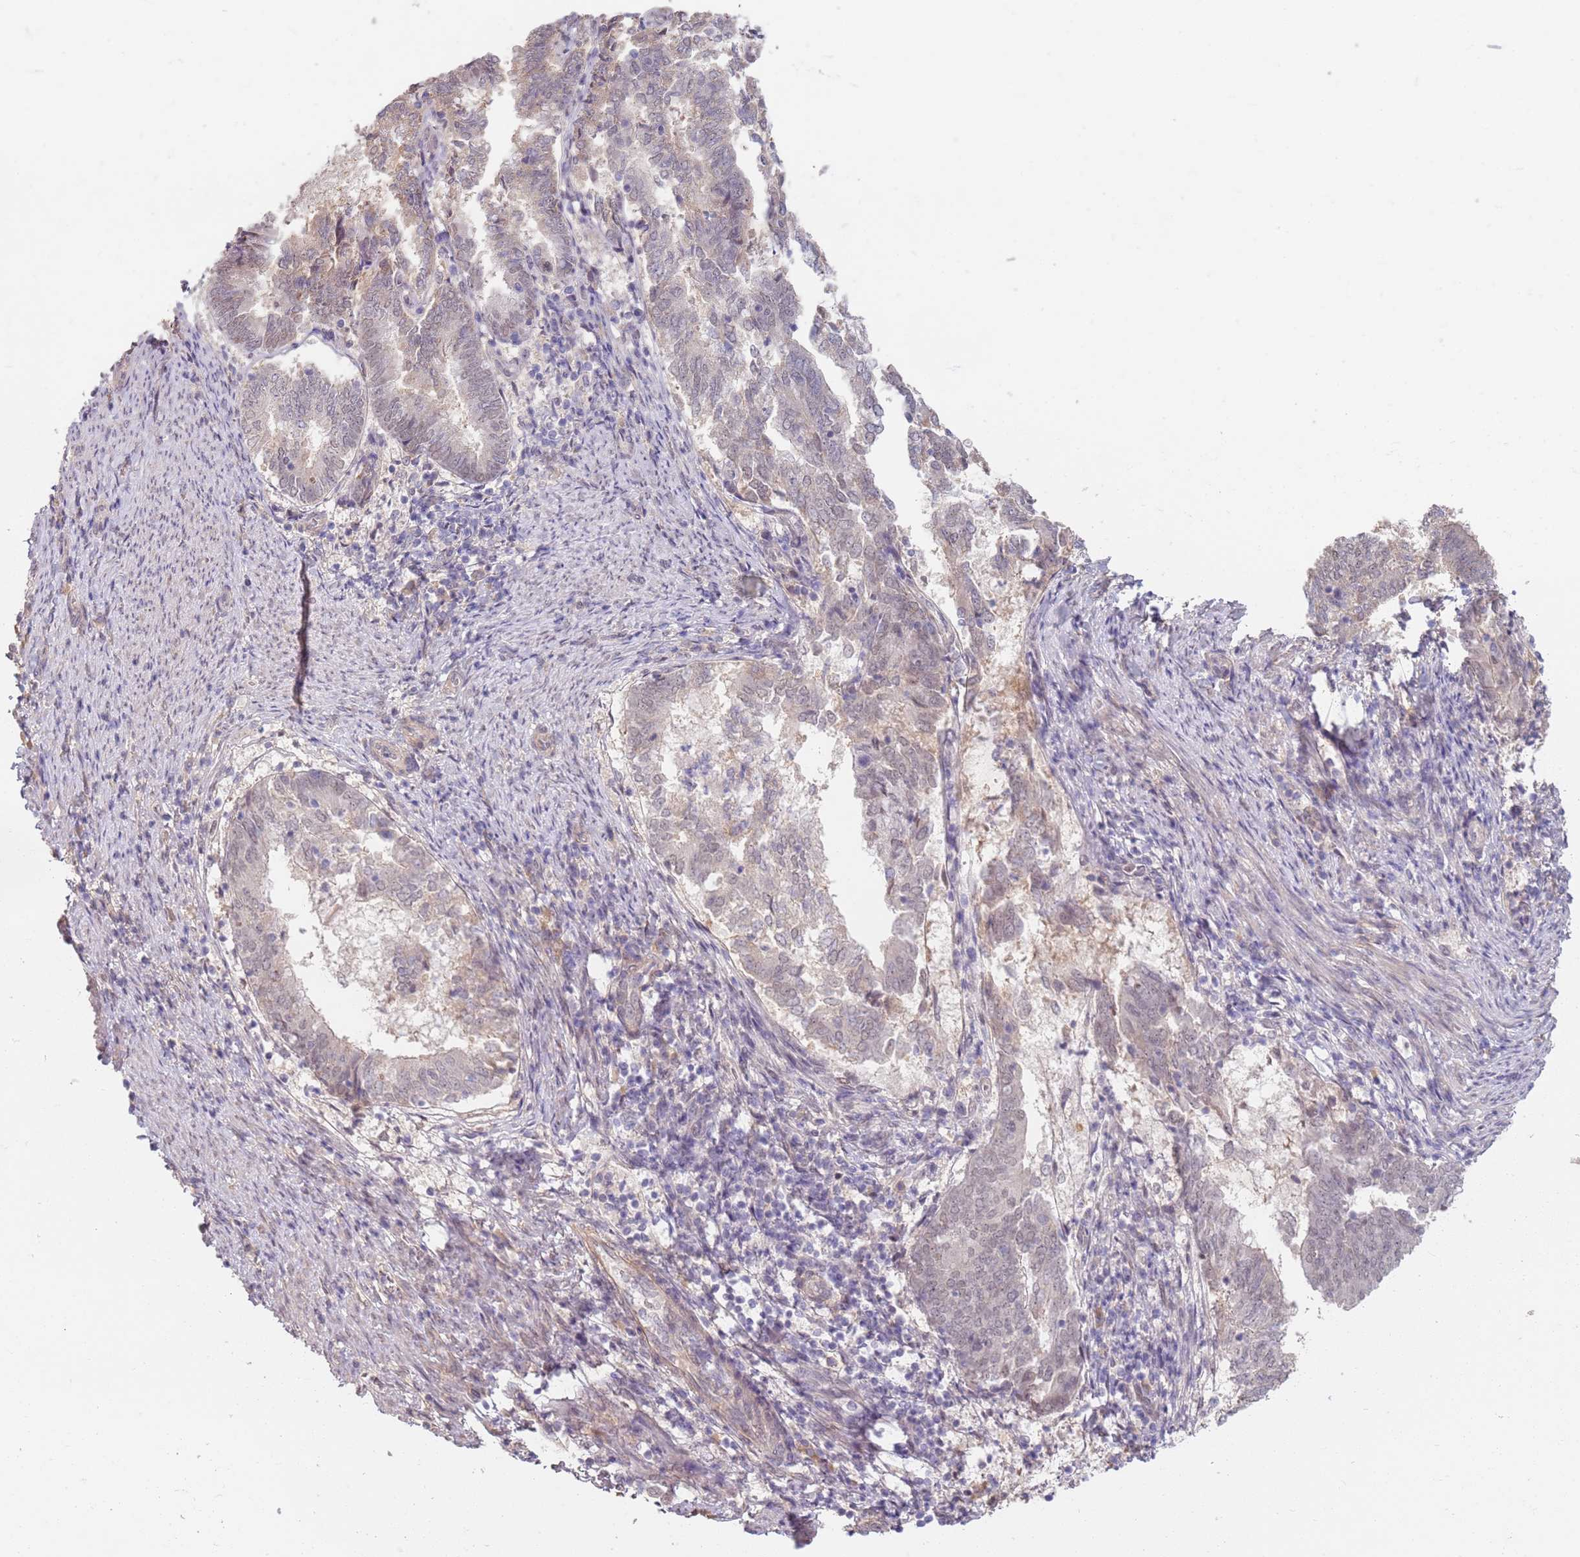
{"staining": {"intensity": "weak", "quantity": "25%-75%", "location": "cytoplasmic/membranous"}, "tissue": "endometrial cancer", "cell_type": "Tumor cells", "image_type": "cancer", "snomed": [{"axis": "morphology", "description": "Adenocarcinoma, NOS"}, {"axis": "topography", "description": "Endometrium"}], "caption": "A micrograph of human endometrial adenocarcinoma stained for a protein displays weak cytoplasmic/membranous brown staining in tumor cells.", "gene": "WDR93", "patient": {"sex": "female", "age": 80}}